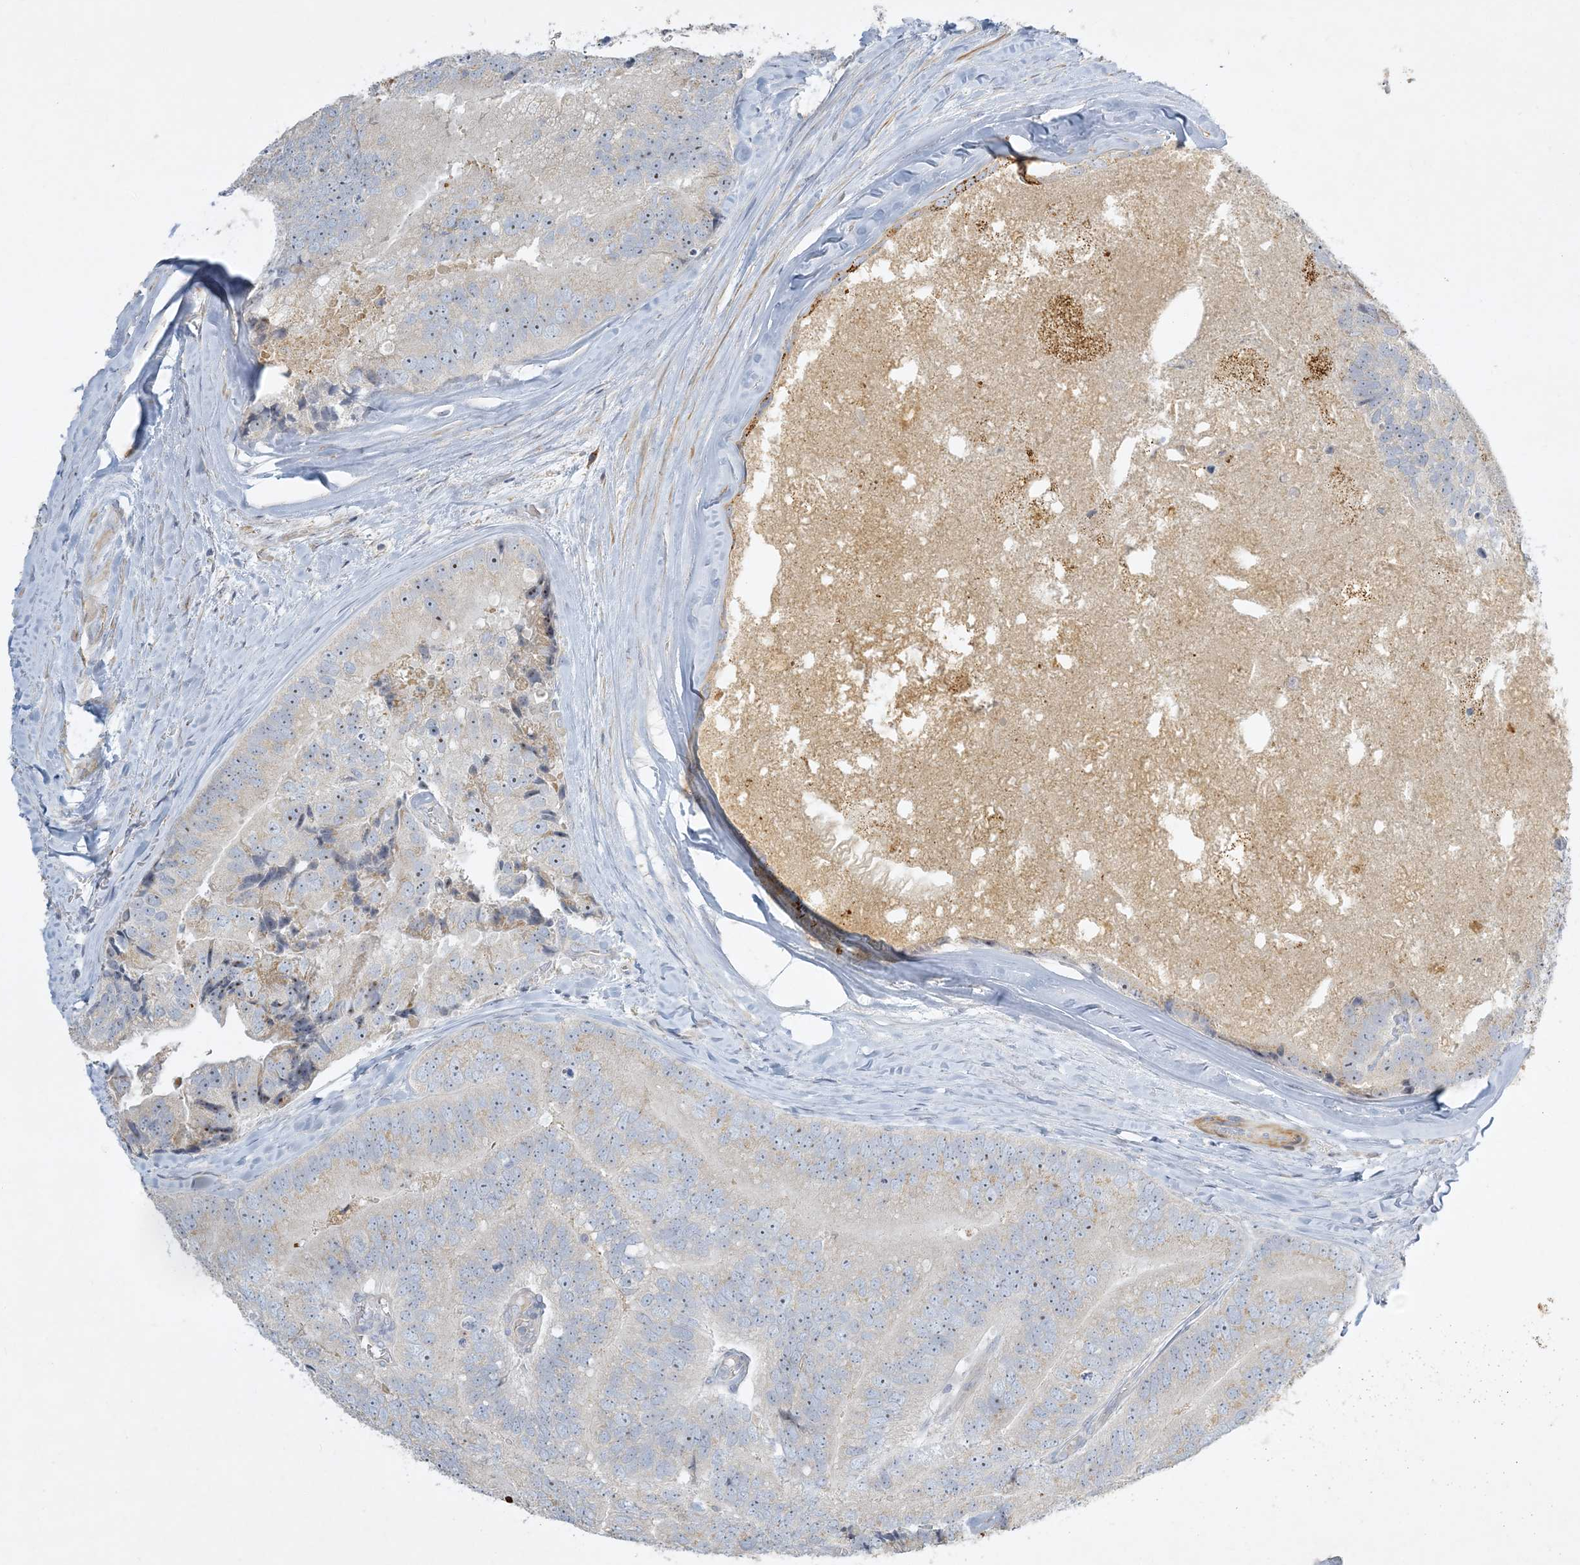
{"staining": {"intensity": "negative", "quantity": "none", "location": "none"}, "tissue": "prostate cancer", "cell_type": "Tumor cells", "image_type": "cancer", "snomed": [{"axis": "morphology", "description": "Adenocarcinoma, High grade"}, {"axis": "topography", "description": "Prostate"}], "caption": "Protein analysis of prostate cancer reveals no significant positivity in tumor cells. (IHC, brightfield microscopy, high magnification).", "gene": "LTN1", "patient": {"sex": "male", "age": 70}}